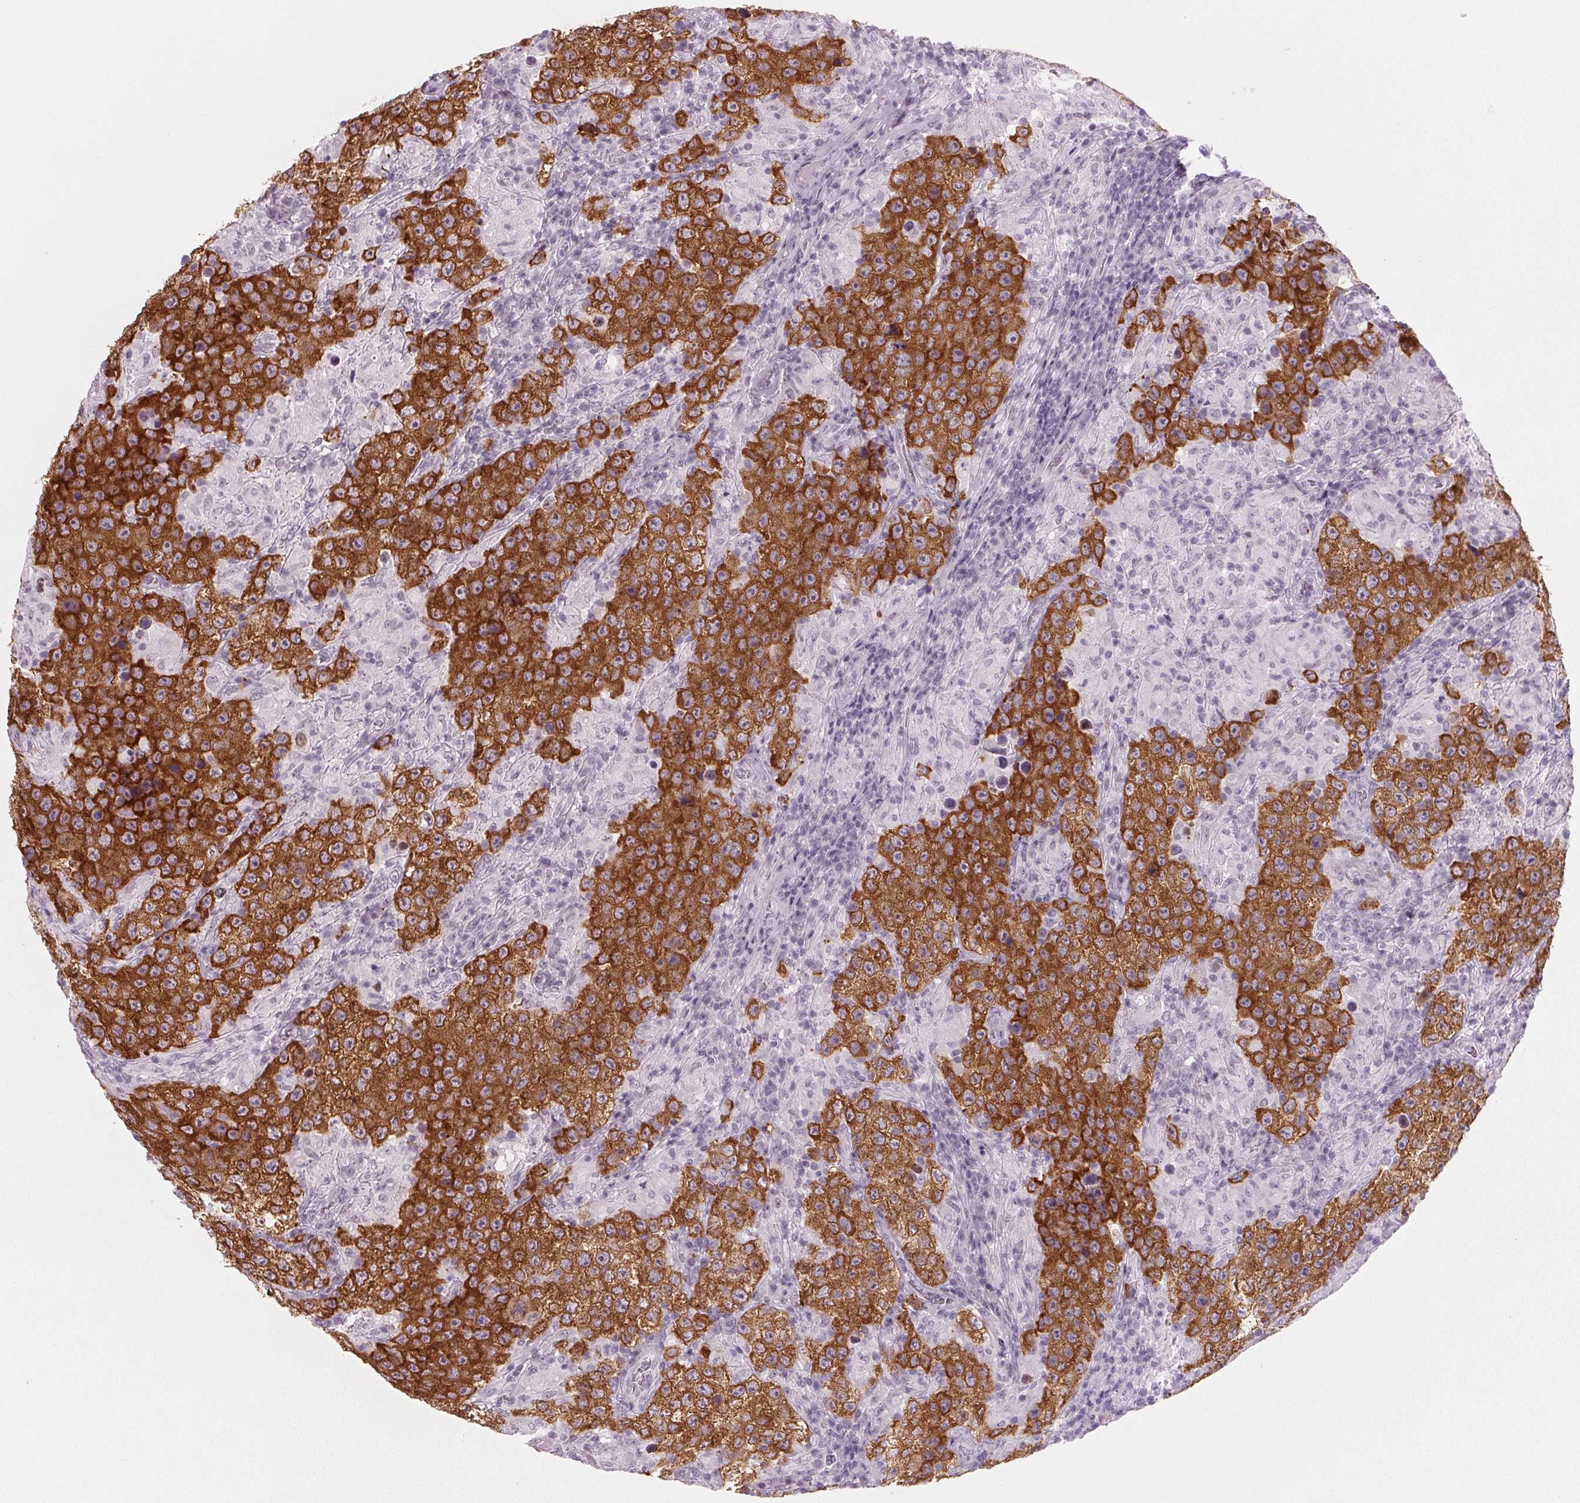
{"staining": {"intensity": "strong", "quantity": ">75%", "location": "cytoplasmic/membranous"}, "tissue": "testis cancer", "cell_type": "Tumor cells", "image_type": "cancer", "snomed": [{"axis": "morphology", "description": "Seminoma, NOS"}, {"axis": "morphology", "description": "Carcinoma, Embryonal, NOS"}, {"axis": "topography", "description": "Testis"}], "caption": "Immunohistochemistry micrograph of neoplastic tissue: testis cancer (seminoma) stained using immunohistochemistry (IHC) shows high levels of strong protein expression localized specifically in the cytoplasmic/membranous of tumor cells, appearing as a cytoplasmic/membranous brown color.", "gene": "IGF2BP1", "patient": {"sex": "male", "age": 41}}